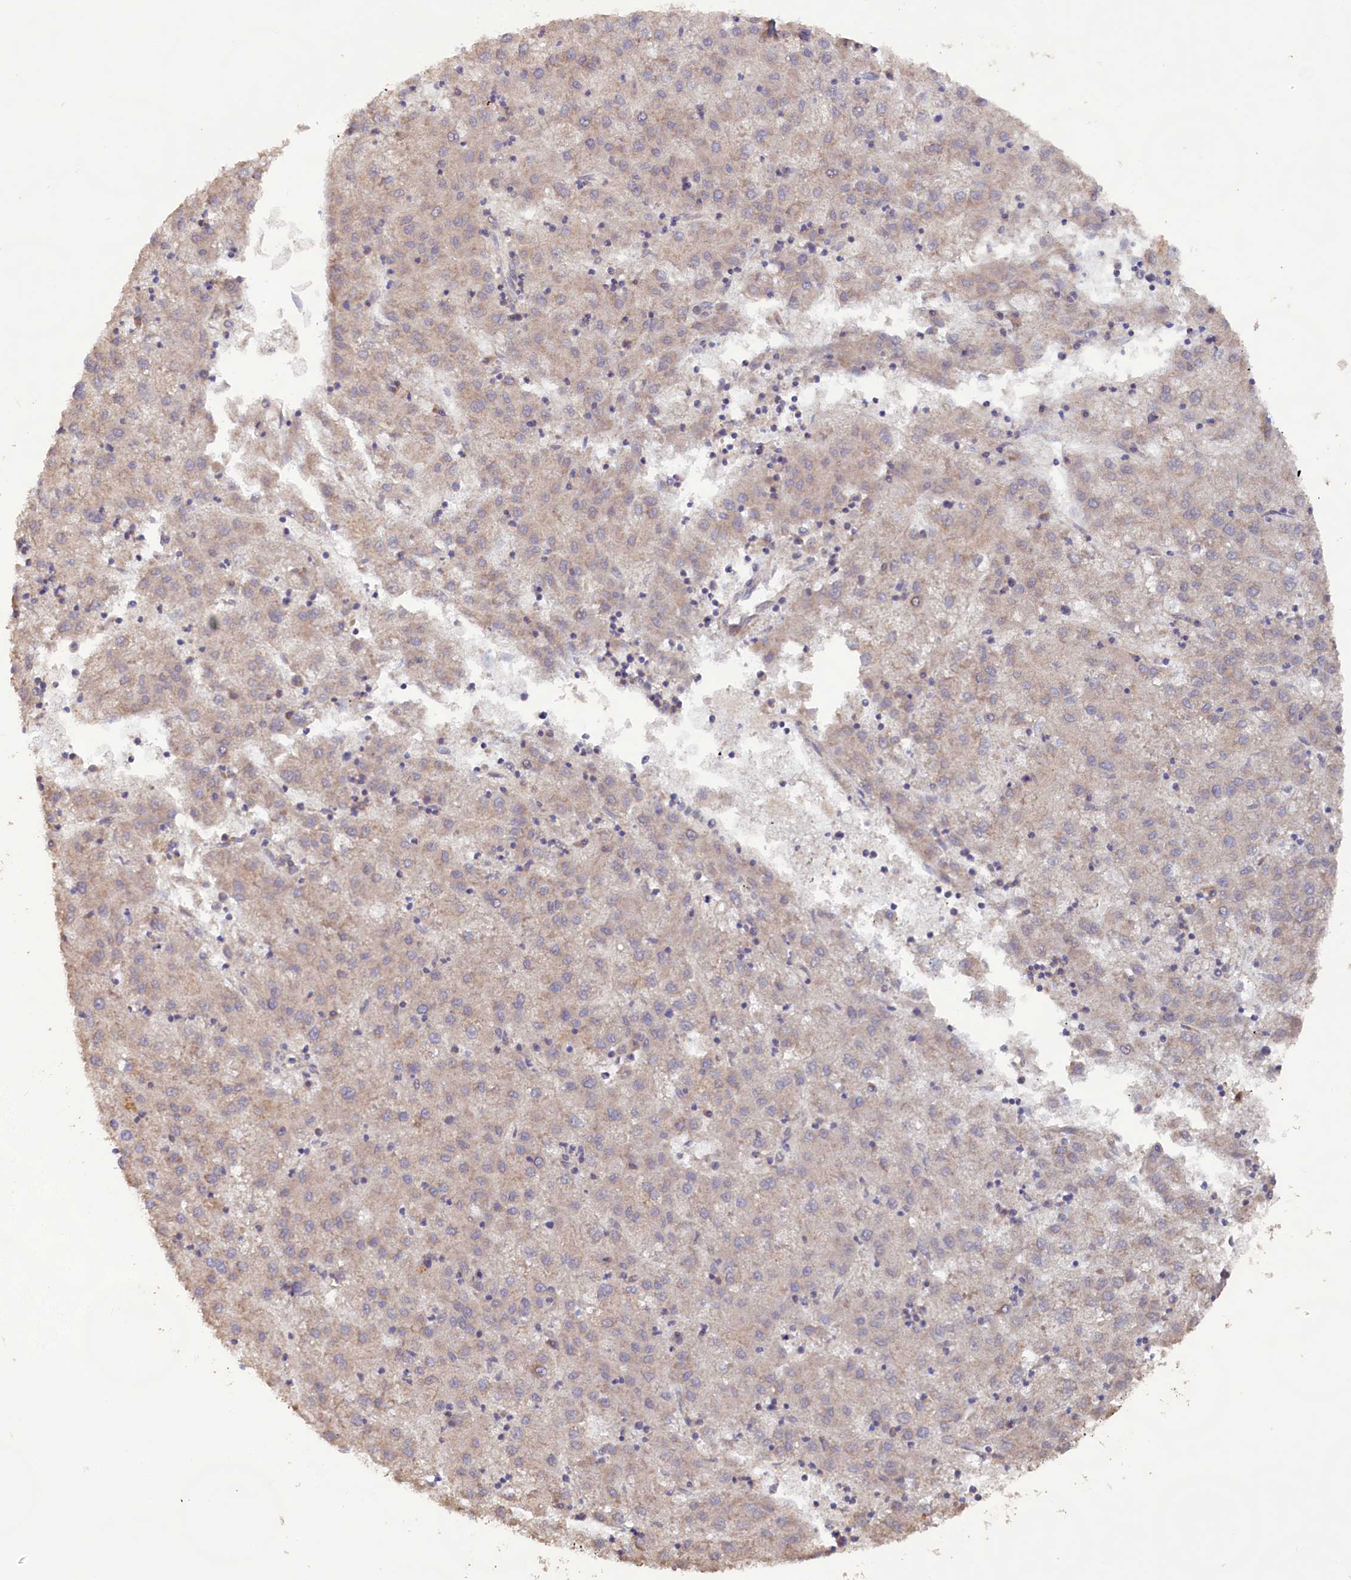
{"staining": {"intensity": "weak", "quantity": "<25%", "location": "cytoplasmic/membranous"}, "tissue": "liver cancer", "cell_type": "Tumor cells", "image_type": "cancer", "snomed": [{"axis": "morphology", "description": "Carcinoma, Hepatocellular, NOS"}, {"axis": "topography", "description": "Liver"}], "caption": "The immunohistochemistry micrograph has no significant positivity in tumor cells of liver cancer (hepatocellular carcinoma) tissue.", "gene": "FUNDC1", "patient": {"sex": "male", "age": 72}}